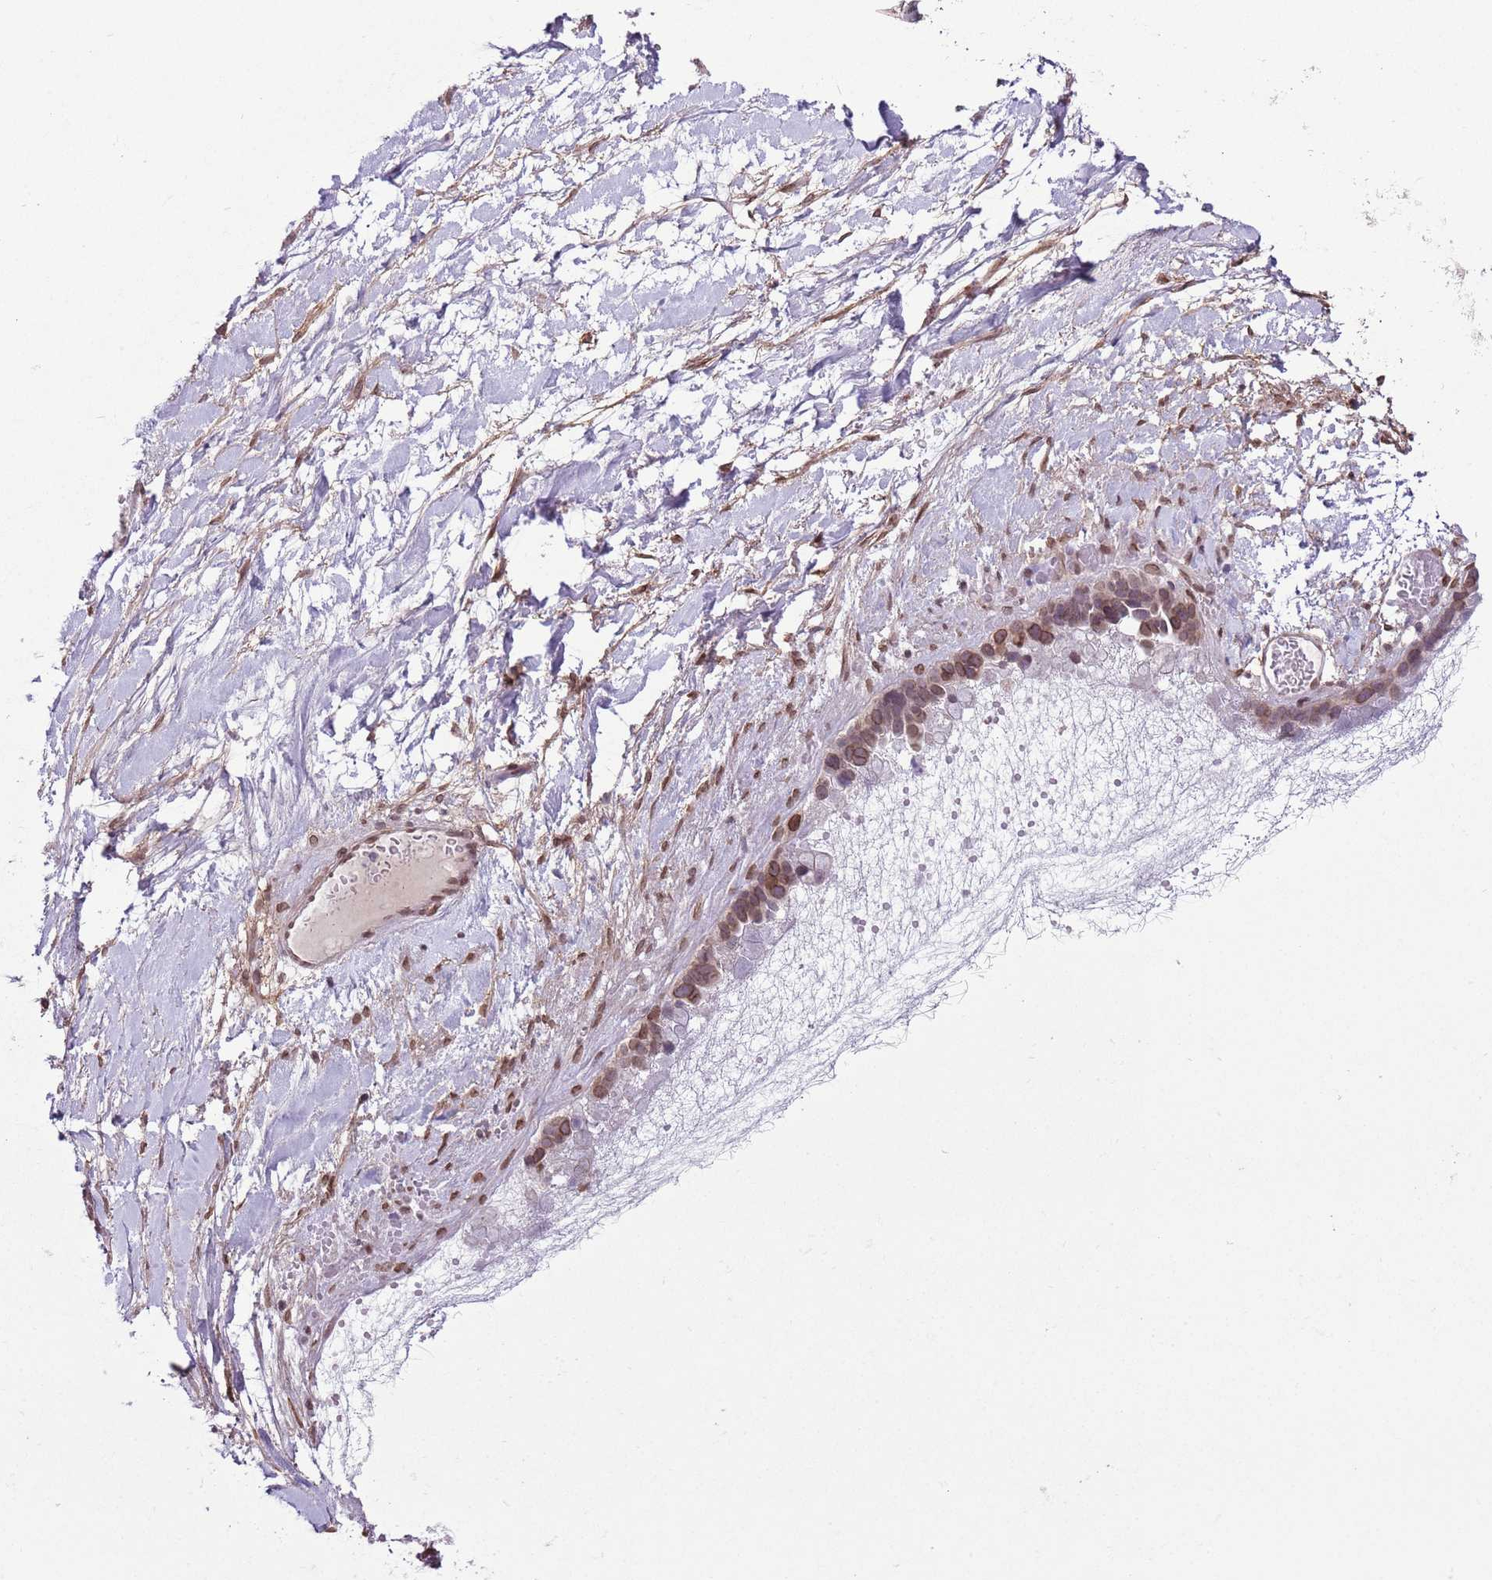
{"staining": {"intensity": "moderate", "quantity": ">75%", "location": "cytoplasmic/membranous,nuclear"}, "tissue": "ovarian cancer", "cell_type": "Tumor cells", "image_type": "cancer", "snomed": [{"axis": "morphology", "description": "Cystadenocarcinoma, serous, NOS"}, {"axis": "topography", "description": "Ovary"}], "caption": "Immunohistochemistry photomicrograph of serous cystadenocarcinoma (ovarian) stained for a protein (brown), which demonstrates medium levels of moderate cytoplasmic/membranous and nuclear expression in approximately >75% of tumor cells.", "gene": "ZGLP1", "patient": {"sex": "female", "age": 54}}